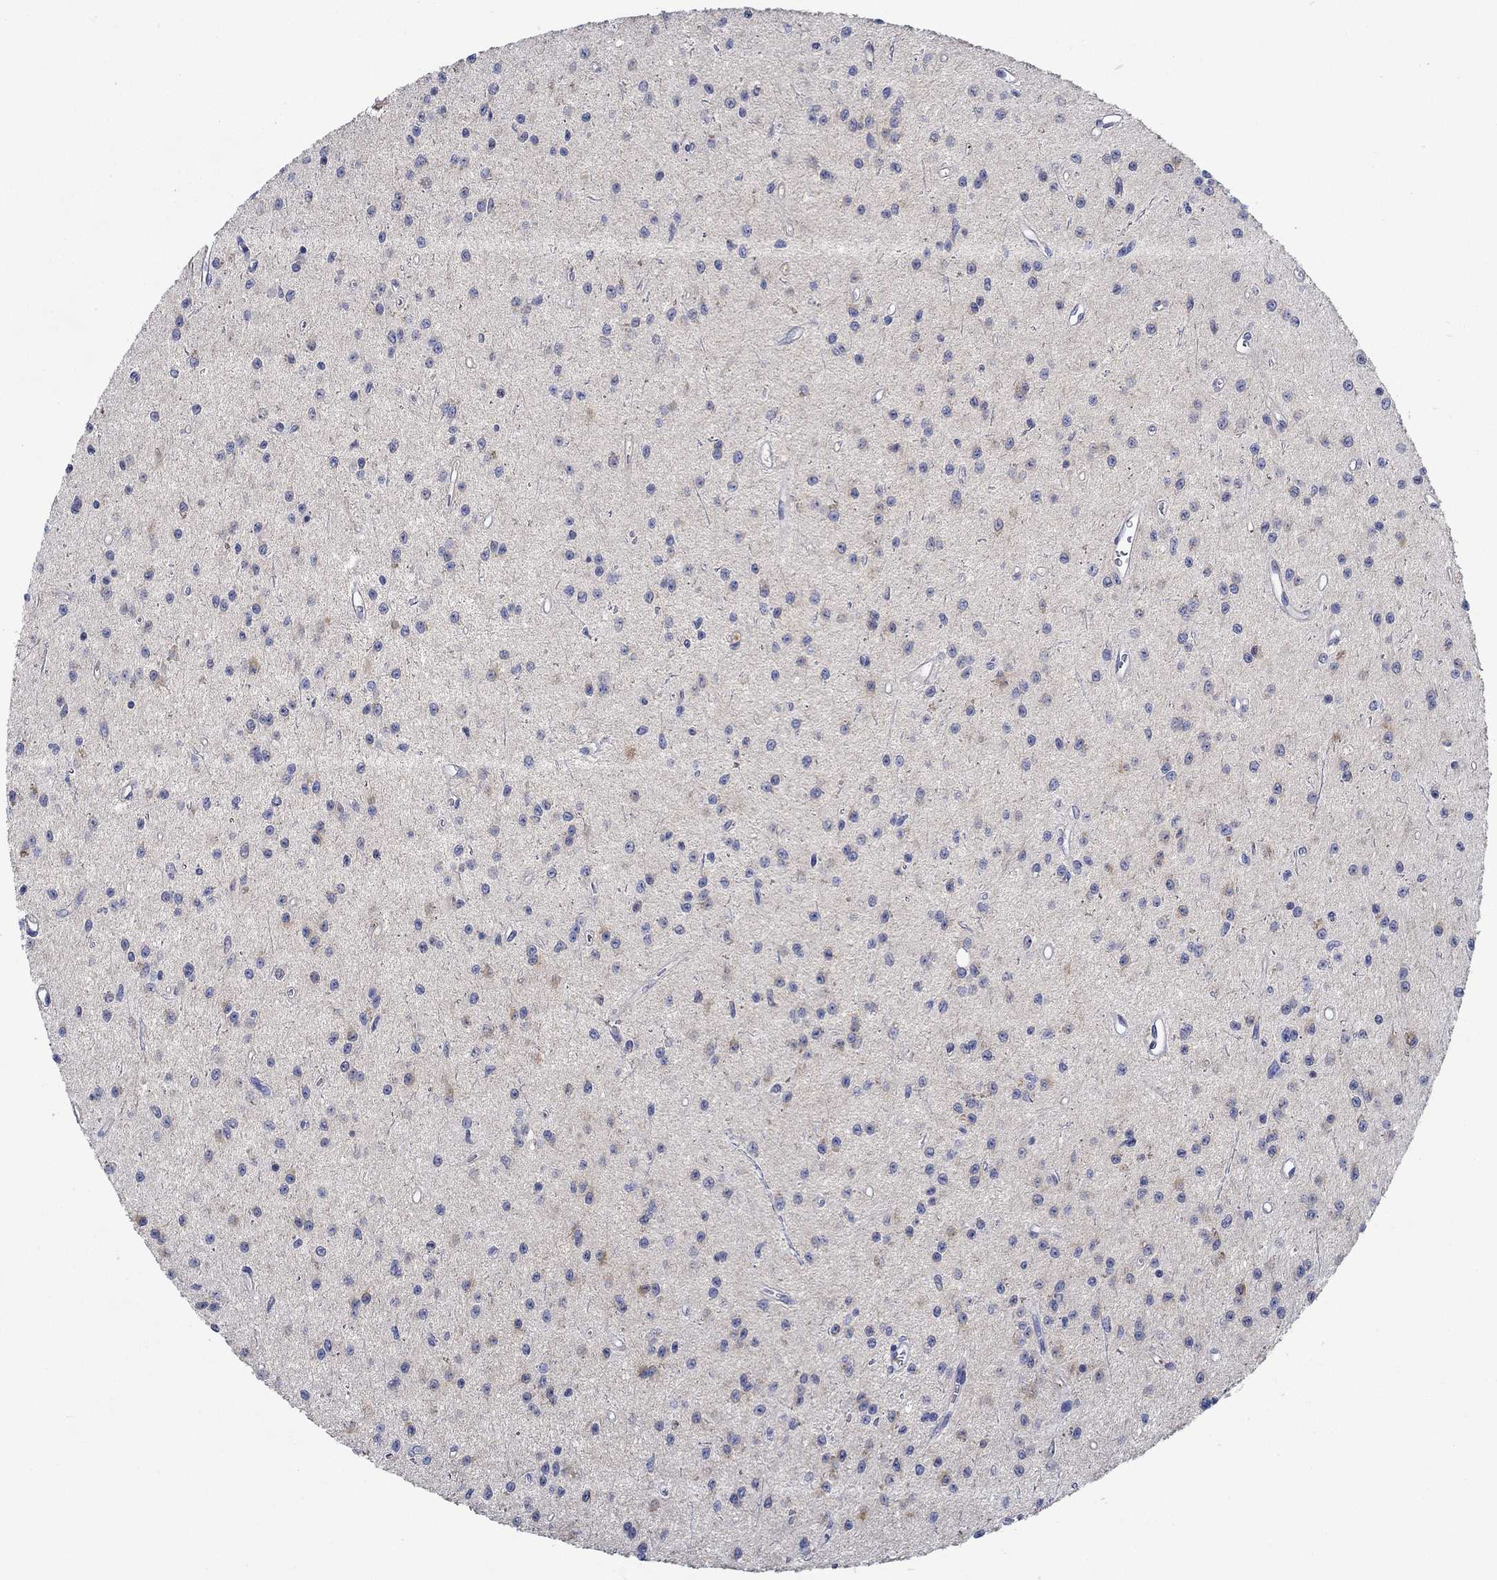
{"staining": {"intensity": "negative", "quantity": "none", "location": "none"}, "tissue": "glioma", "cell_type": "Tumor cells", "image_type": "cancer", "snomed": [{"axis": "morphology", "description": "Glioma, malignant, Low grade"}, {"axis": "topography", "description": "Brain"}], "caption": "The IHC image has no significant expression in tumor cells of low-grade glioma (malignant) tissue. (Brightfield microscopy of DAB (3,3'-diaminobenzidine) immunohistochemistry (IHC) at high magnification).", "gene": "SLC27A3", "patient": {"sex": "female", "age": 45}}